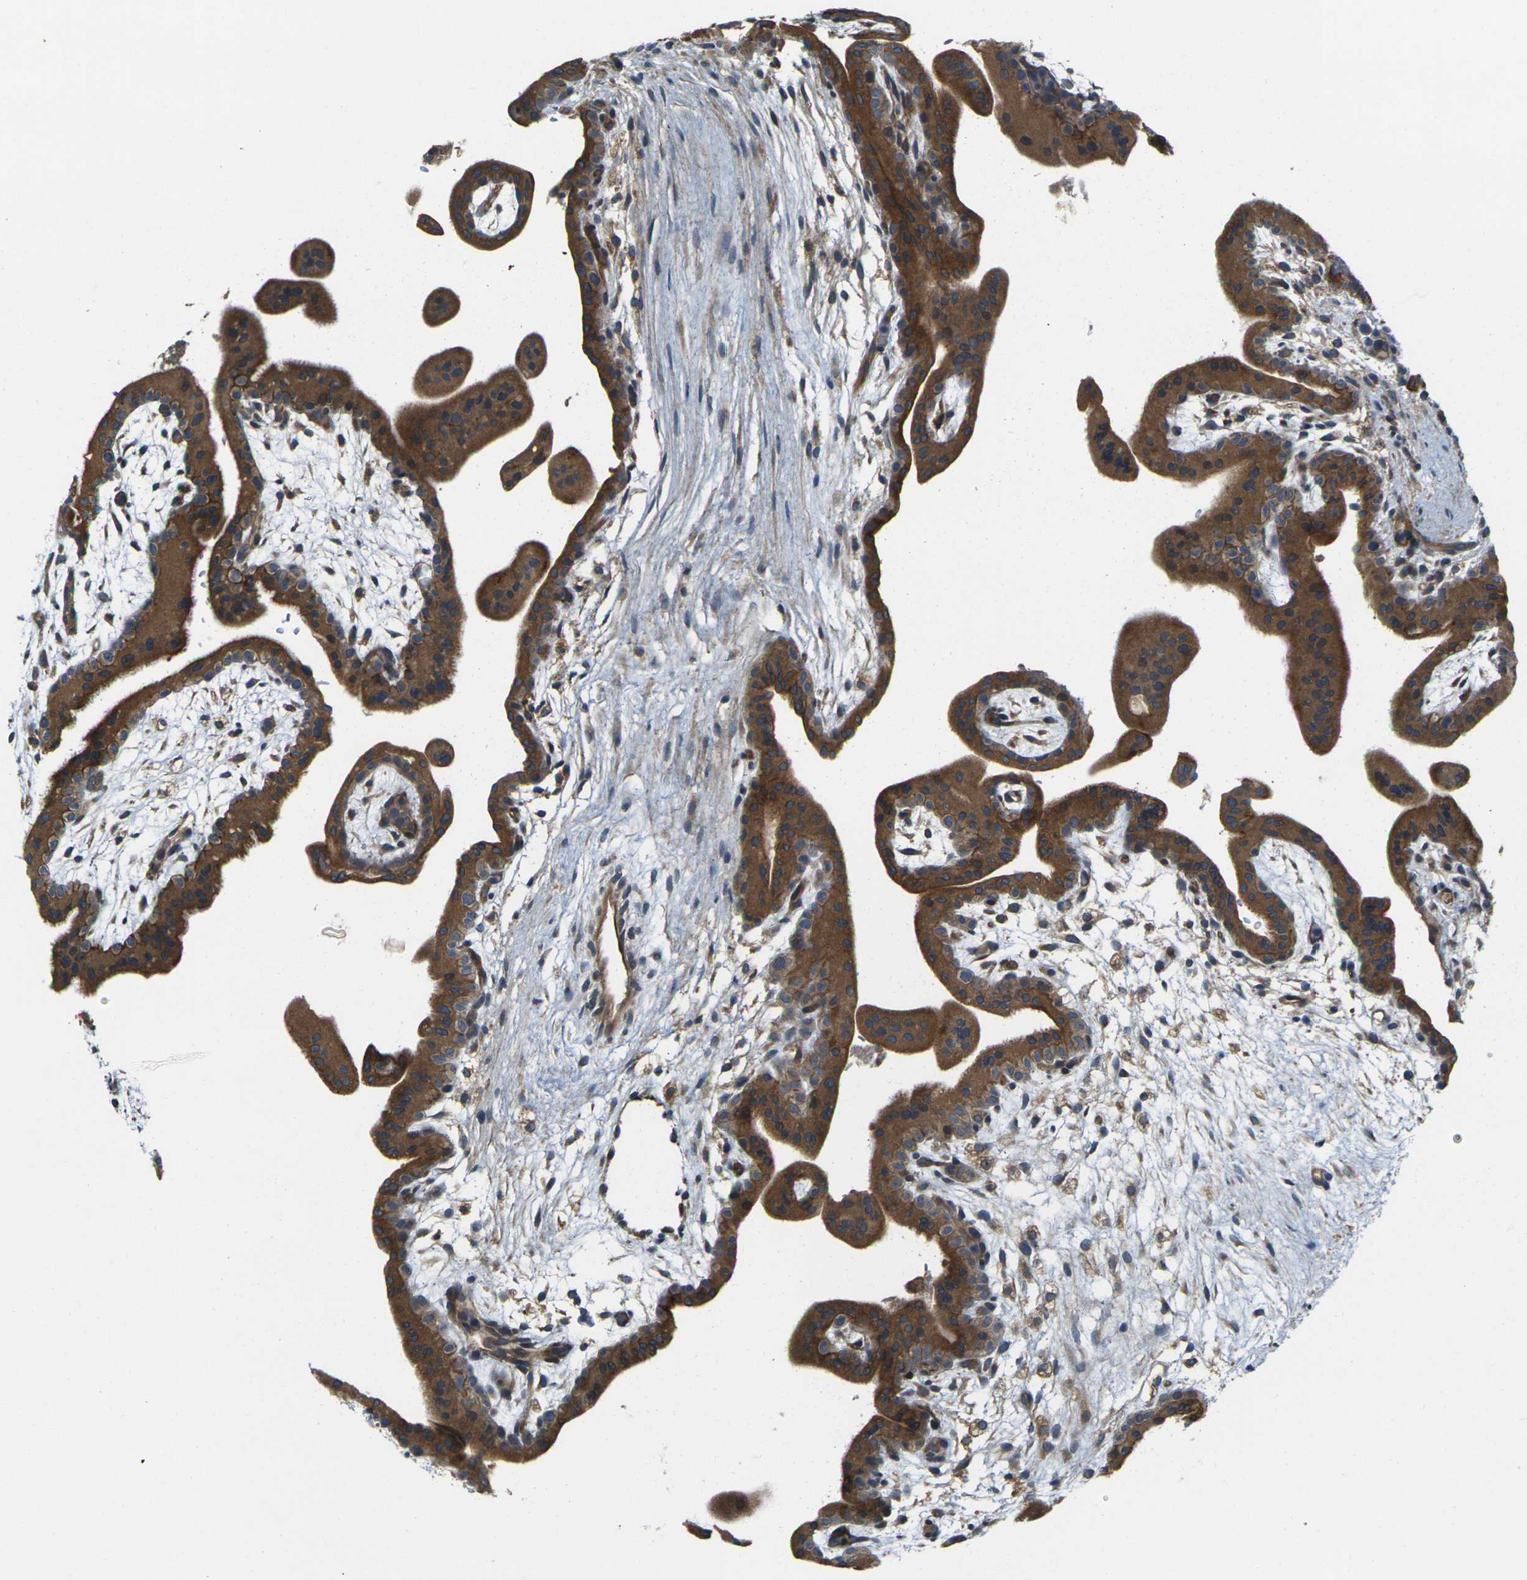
{"staining": {"intensity": "strong", "quantity": ">75%", "location": "cytoplasmic/membranous"}, "tissue": "placenta", "cell_type": "Trophoblastic cells", "image_type": "normal", "snomed": [{"axis": "morphology", "description": "Normal tissue, NOS"}, {"axis": "topography", "description": "Placenta"}], "caption": "Placenta stained with DAB immunohistochemistry (IHC) reveals high levels of strong cytoplasmic/membranous staining in about >75% of trophoblastic cells.", "gene": "FZD1", "patient": {"sex": "female", "age": 35}}